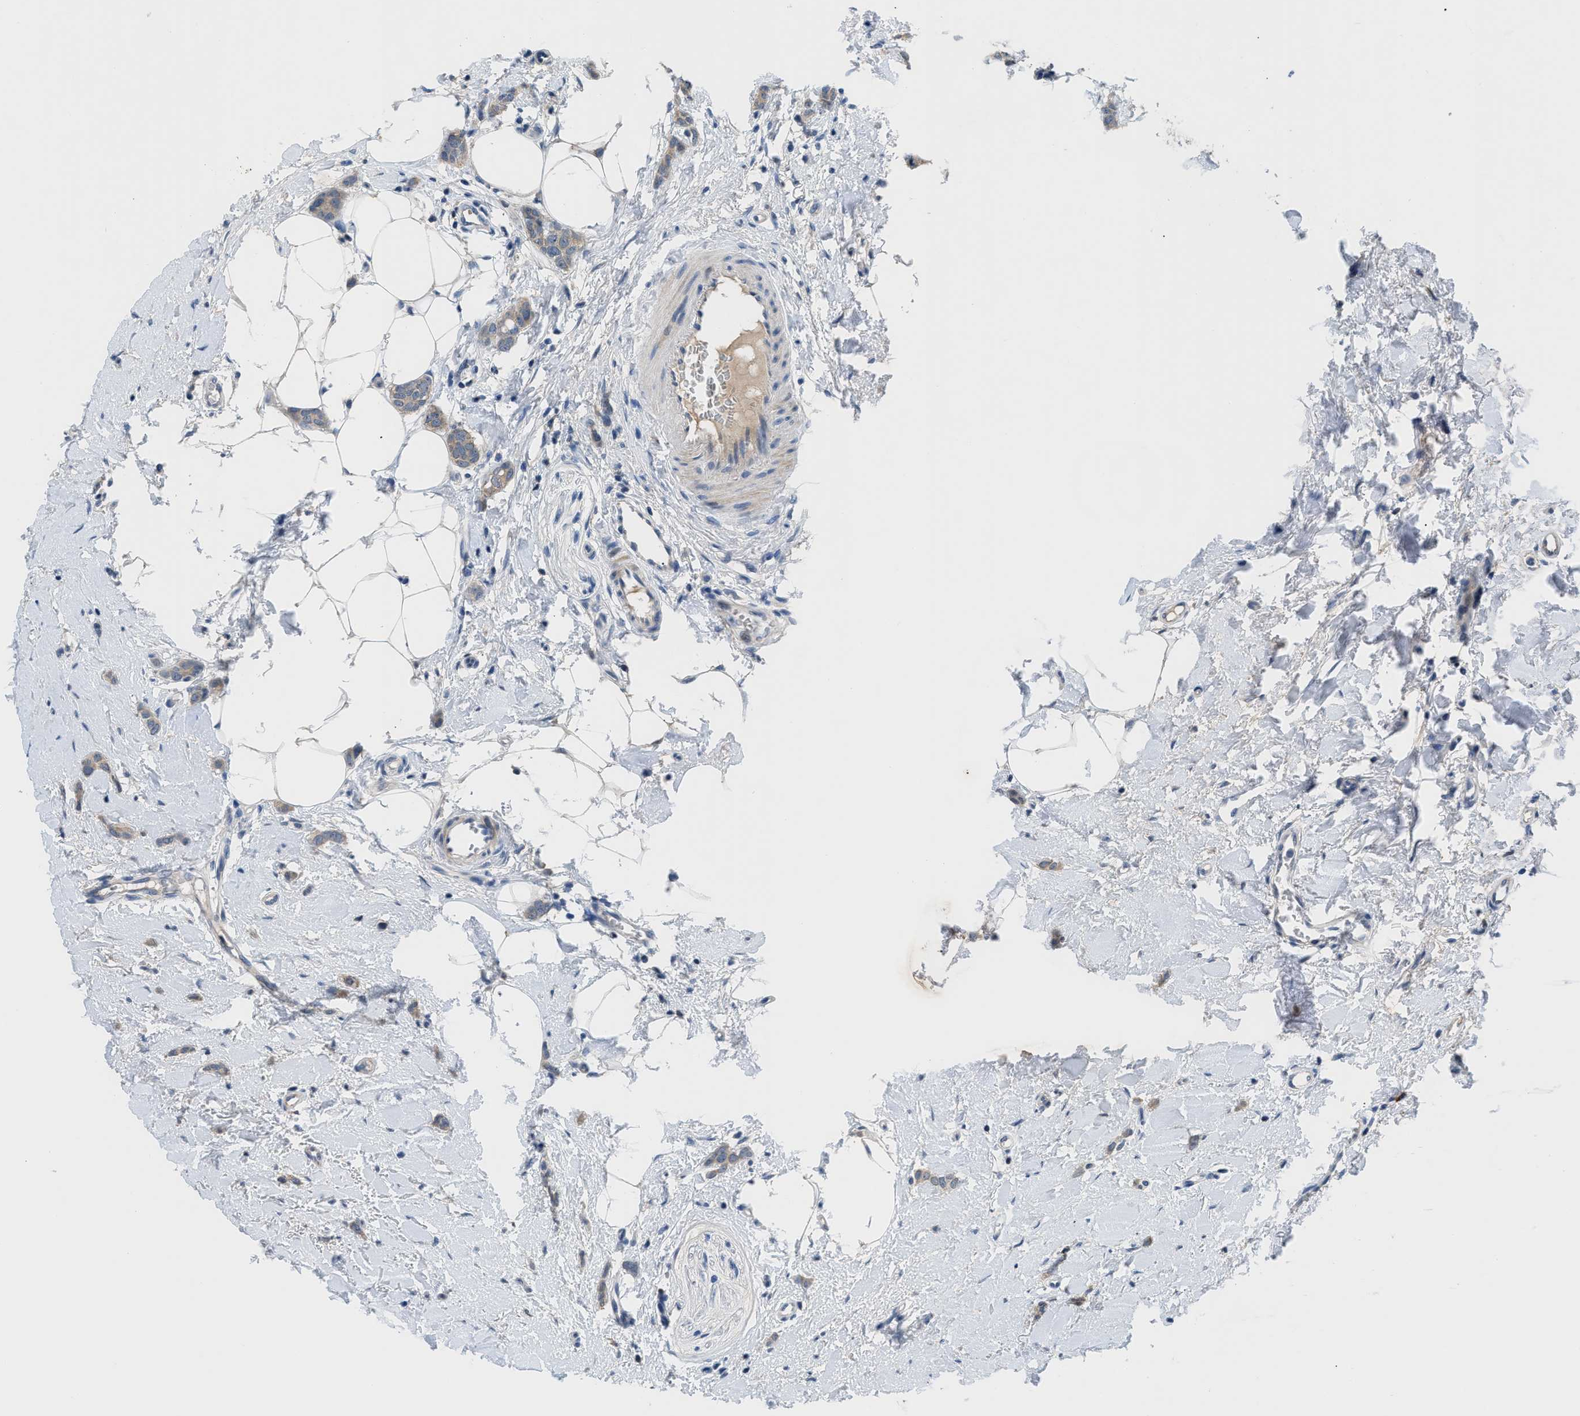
{"staining": {"intensity": "weak", "quantity": ">75%", "location": "cytoplasmic/membranous"}, "tissue": "breast cancer", "cell_type": "Tumor cells", "image_type": "cancer", "snomed": [{"axis": "morphology", "description": "Lobular carcinoma"}, {"axis": "topography", "description": "Skin"}, {"axis": "topography", "description": "Breast"}], "caption": "A brown stain shows weak cytoplasmic/membranous expression of a protein in human lobular carcinoma (breast) tumor cells.", "gene": "OR9K2", "patient": {"sex": "female", "age": 46}}